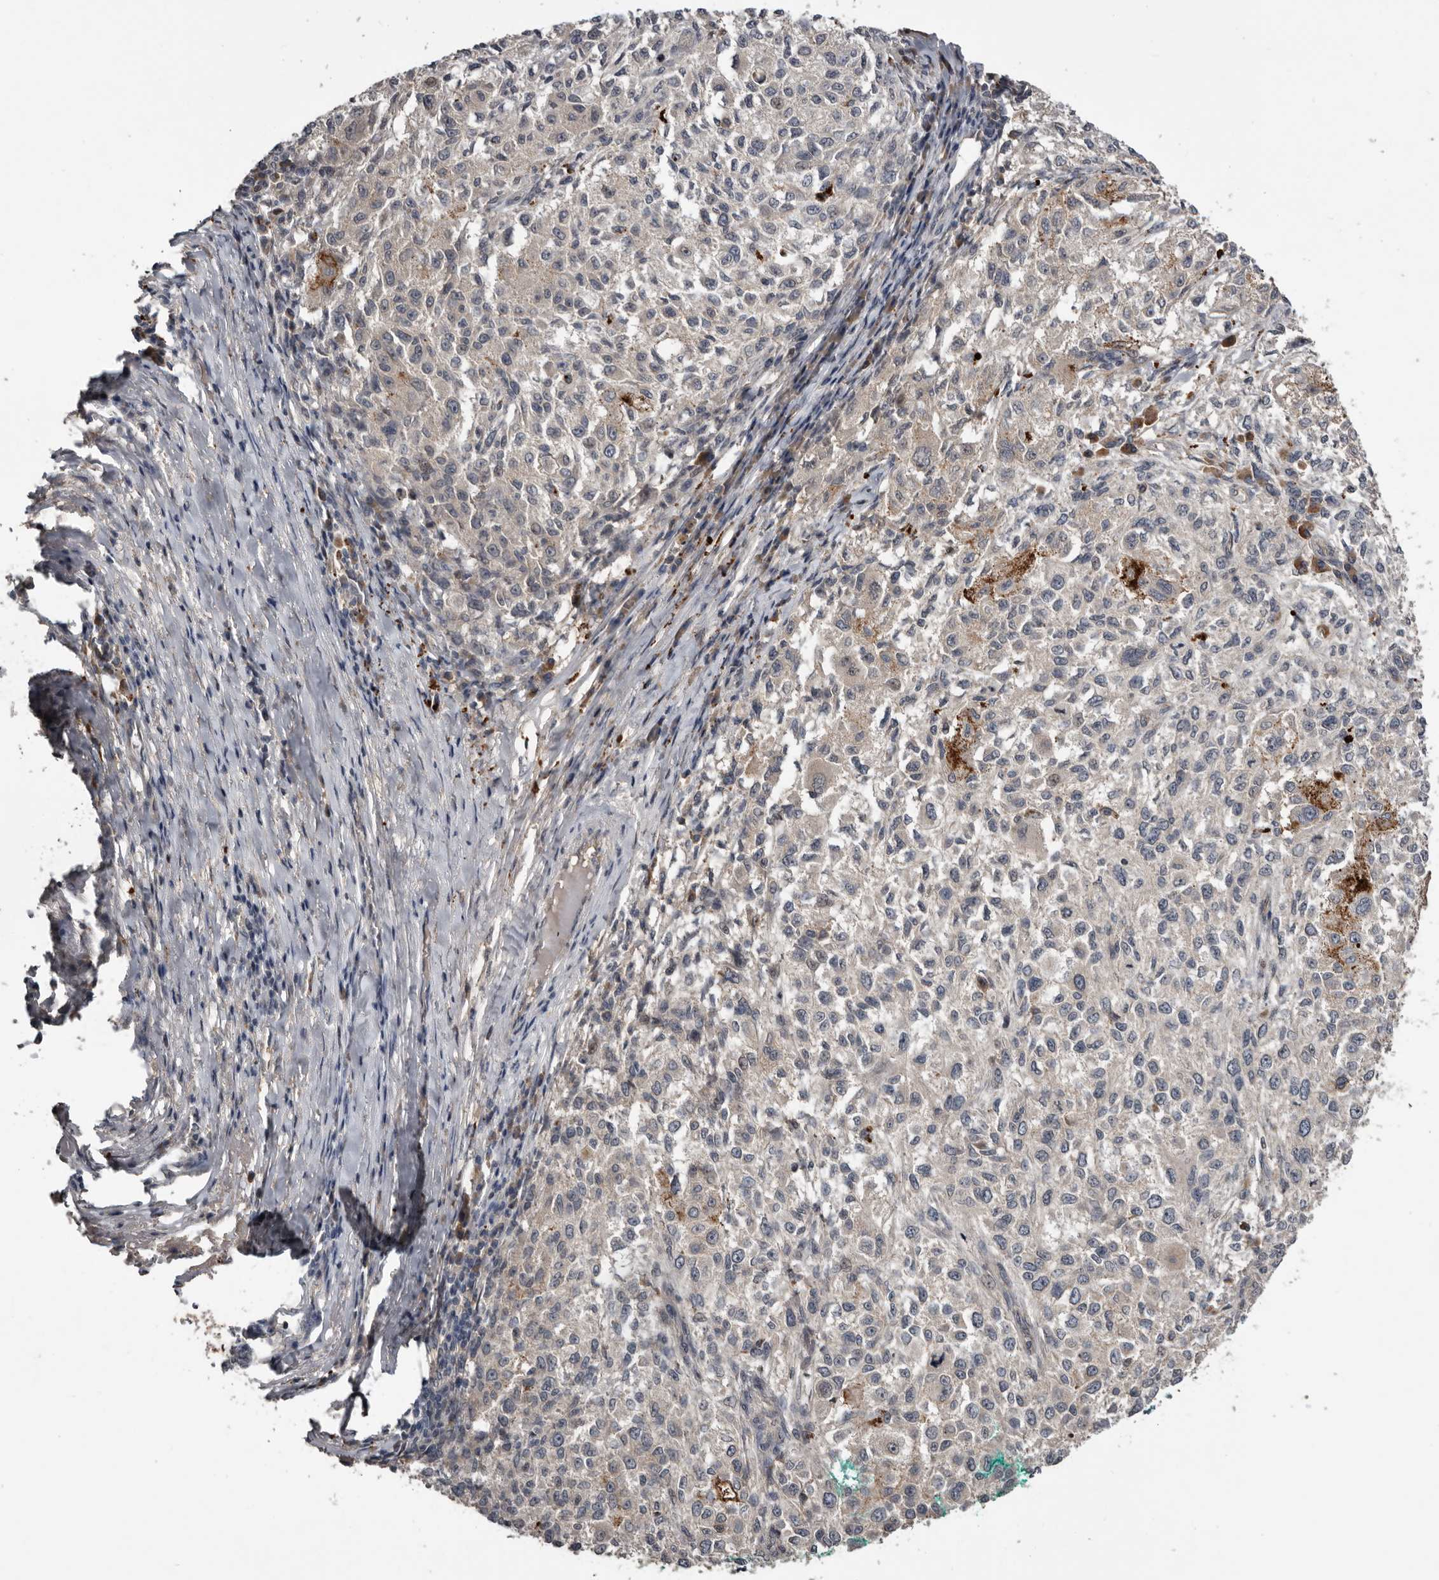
{"staining": {"intensity": "weak", "quantity": "25%-75%", "location": "cytoplasmic/membranous"}, "tissue": "melanoma", "cell_type": "Tumor cells", "image_type": "cancer", "snomed": [{"axis": "morphology", "description": "Necrosis, NOS"}, {"axis": "morphology", "description": "Malignant melanoma, NOS"}, {"axis": "topography", "description": "Skin"}], "caption": "This is a photomicrograph of IHC staining of melanoma, which shows weak expression in the cytoplasmic/membranous of tumor cells.", "gene": "NMUR1", "patient": {"sex": "female", "age": 87}}